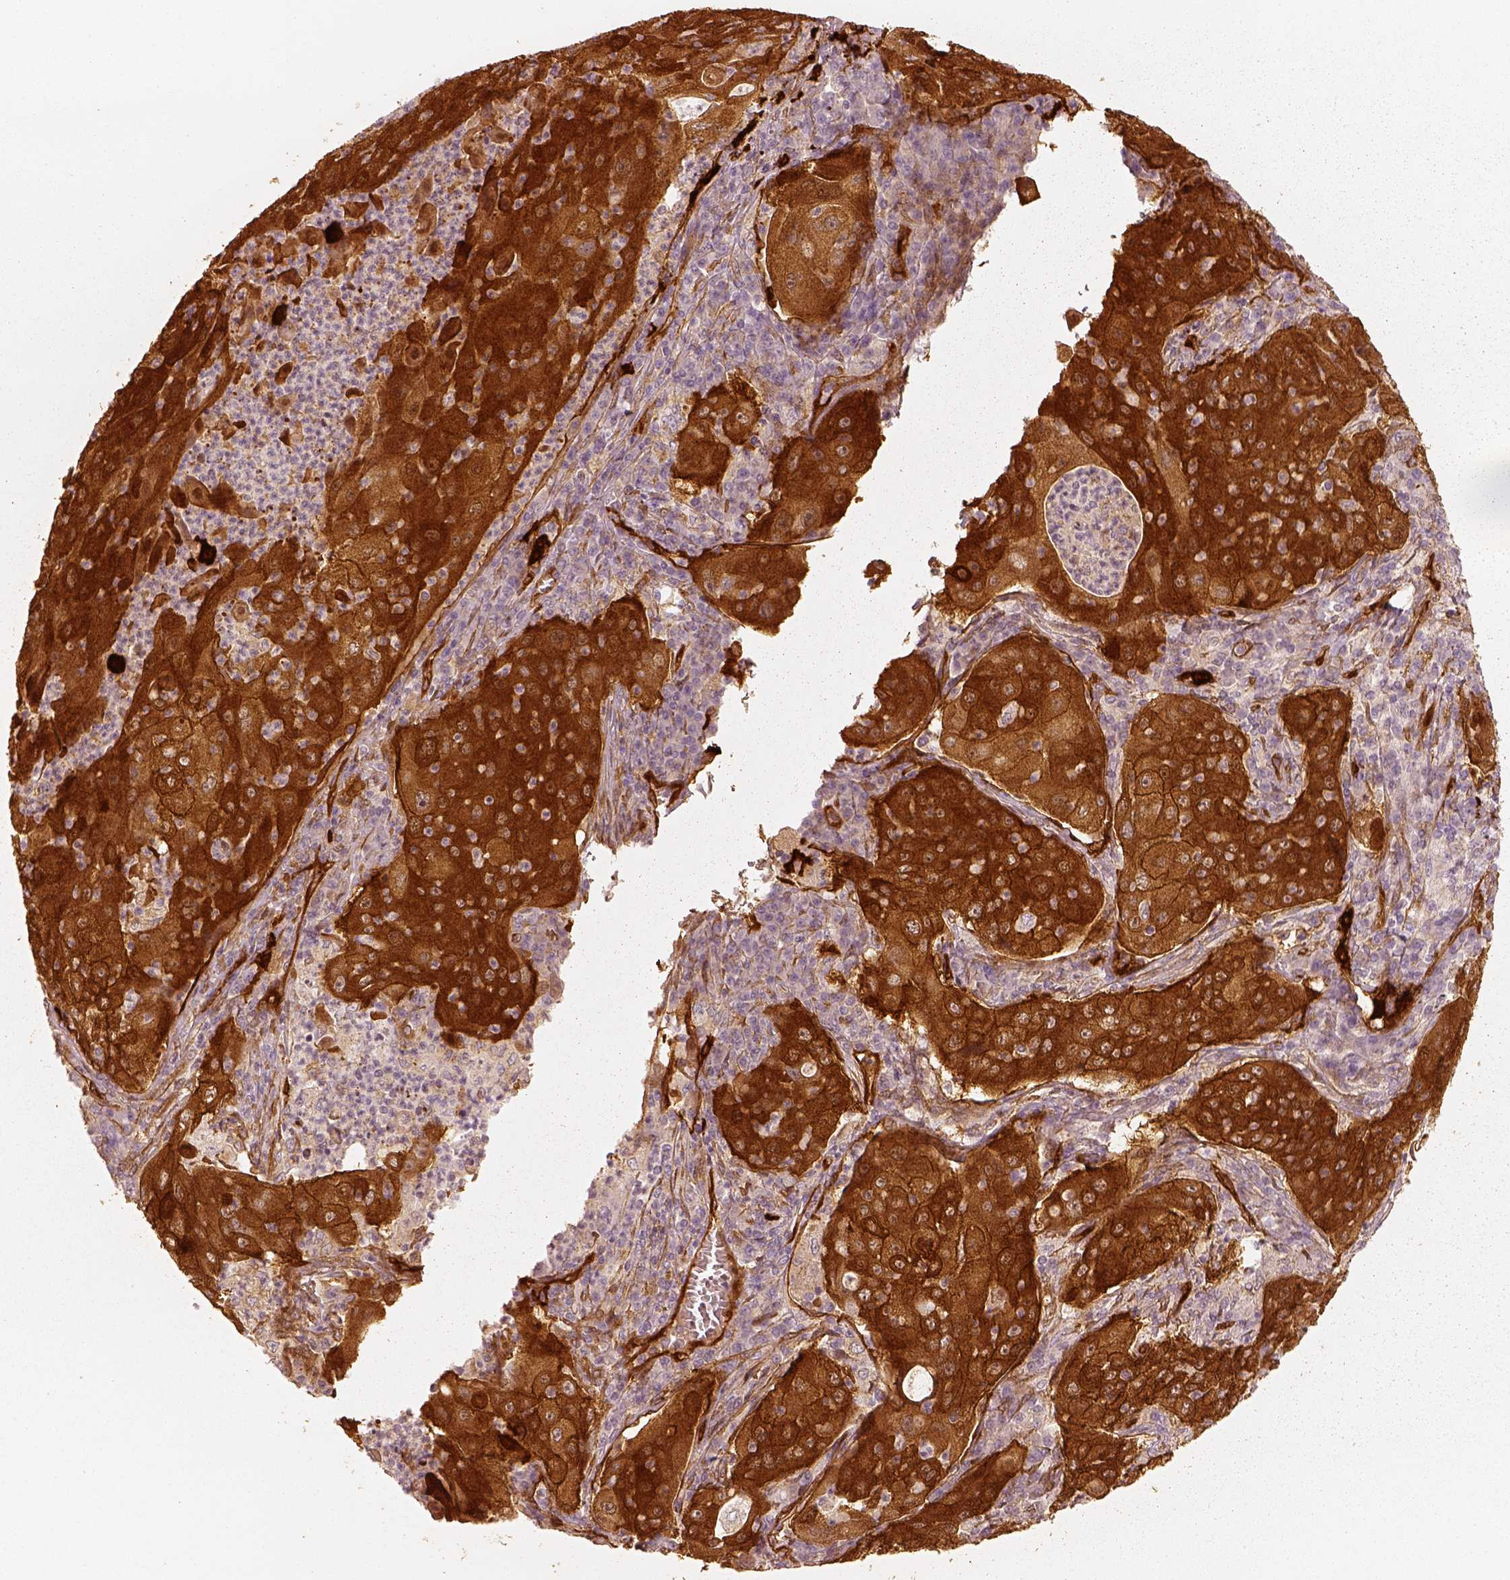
{"staining": {"intensity": "strong", "quantity": ">75%", "location": "cytoplasmic/membranous"}, "tissue": "lung cancer", "cell_type": "Tumor cells", "image_type": "cancer", "snomed": [{"axis": "morphology", "description": "Squamous cell carcinoma, NOS"}, {"axis": "topography", "description": "Lung"}], "caption": "An image showing strong cytoplasmic/membranous expression in approximately >75% of tumor cells in lung cancer, as visualized by brown immunohistochemical staining.", "gene": "FSCN1", "patient": {"sex": "female", "age": 59}}